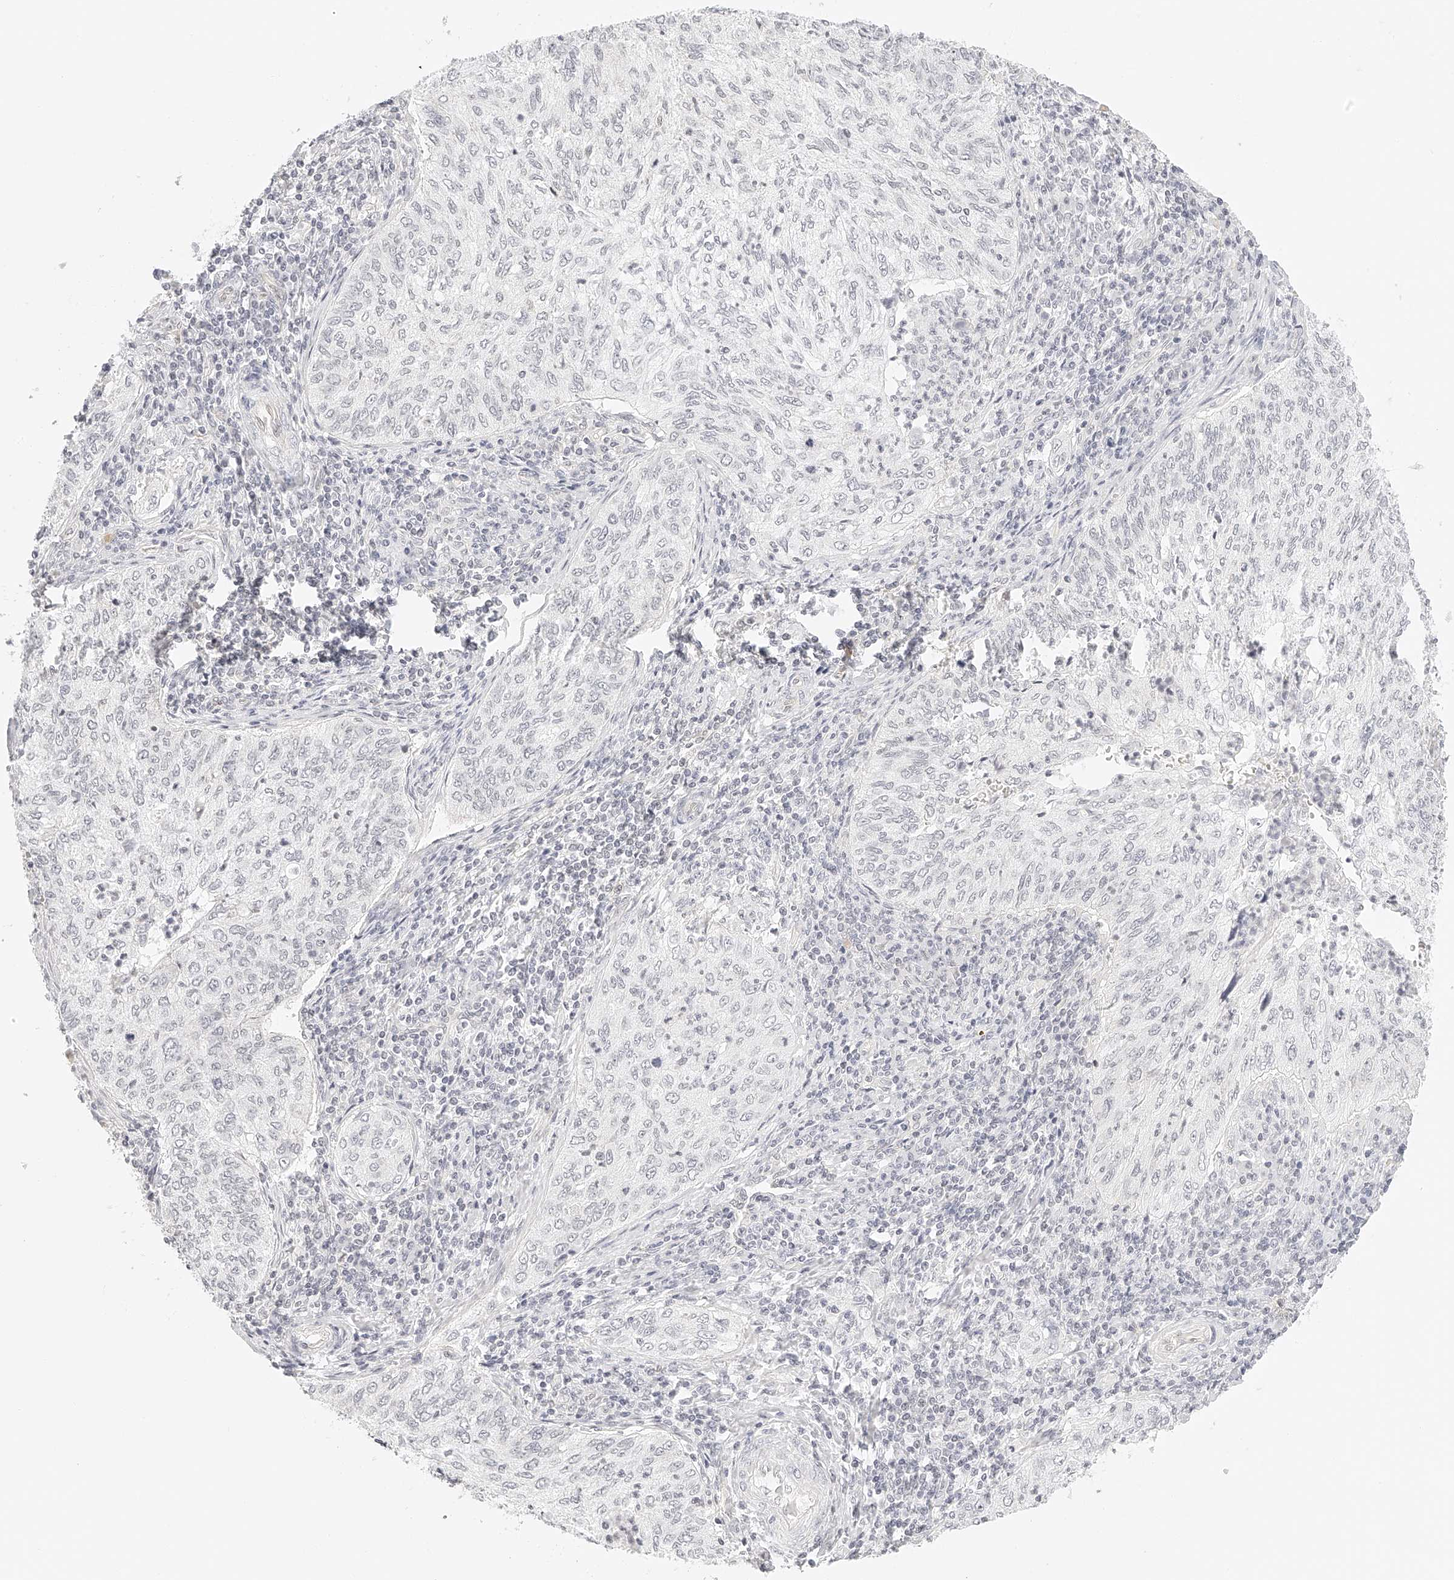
{"staining": {"intensity": "negative", "quantity": "none", "location": "none"}, "tissue": "cervical cancer", "cell_type": "Tumor cells", "image_type": "cancer", "snomed": [{"axis": "morphology", "description": "Squamous cell carcinoma, NOS"}, {"axis": "topography", "description": "Cervix"}], "caption": "Tumor cells are negative for protein expression in human cervical cancer (squamous cell carcinoma). (DAB (3,3'-diaminobenzidine) immunohistochemistry (IHC), high magnification).", "gene": "ZFP69", "patient": {"sex": "female", "age": 30}}